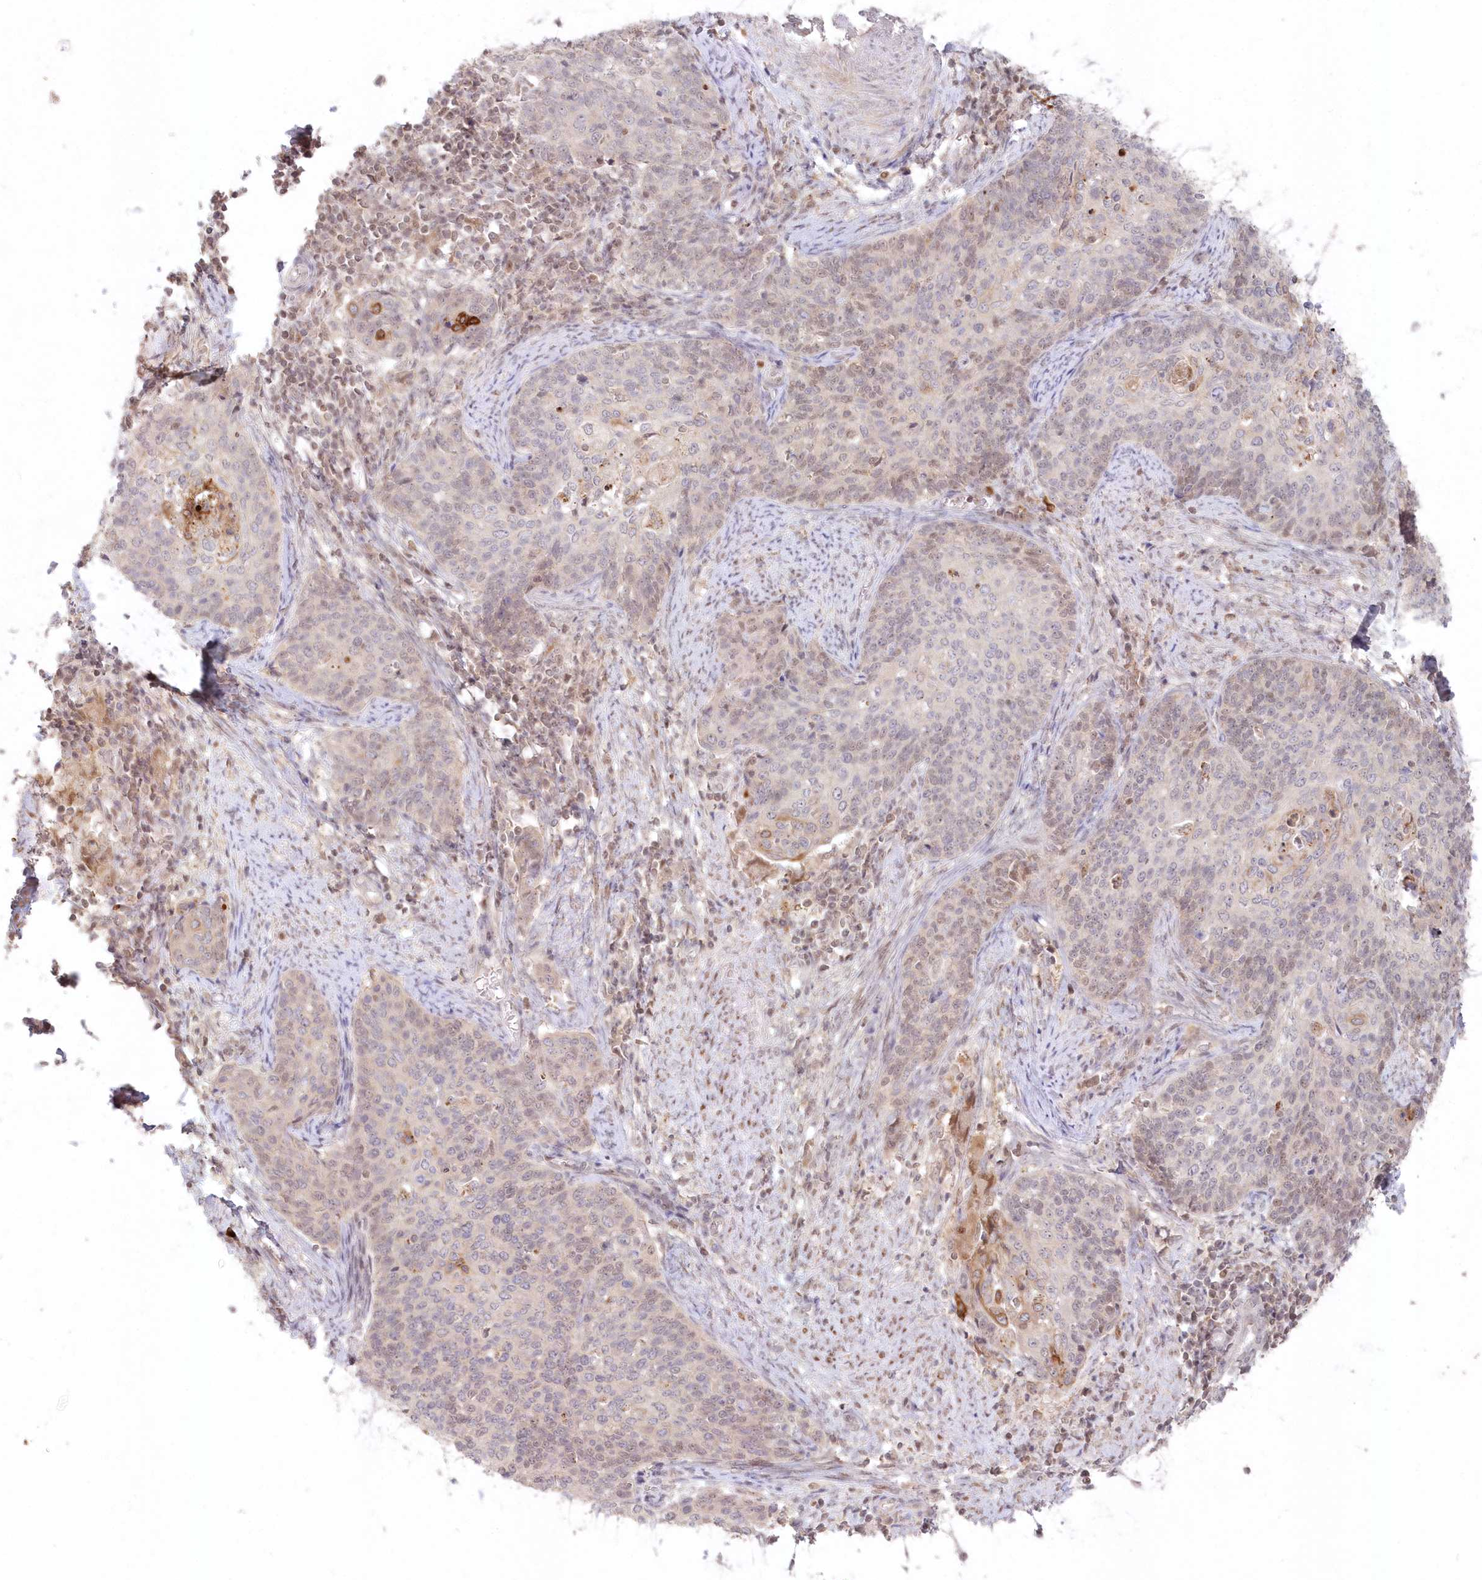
{"staining": {"intensity": "weak", "quantity": "<25%", "location": "cytoplasmic/membranous"}, "tissue": "cervical cancer", "cell_type": "Tumor cells", "image_type": "cancer", "snomed": [{"axis": "morphology", "description": "Squamous cell carcinoma, NOS"}, {"axis": "topography", "description": "Cervix"}], "caption": "An immunohistochemistry (IHC) photomicrograph of squamous cell carcinoma (cervical) is shown. There is no staining in tumor cells of squamous cell carcinoma (cervical).", "gene": "ASCC1", "patient": {"sex": "female", "age": 39}}